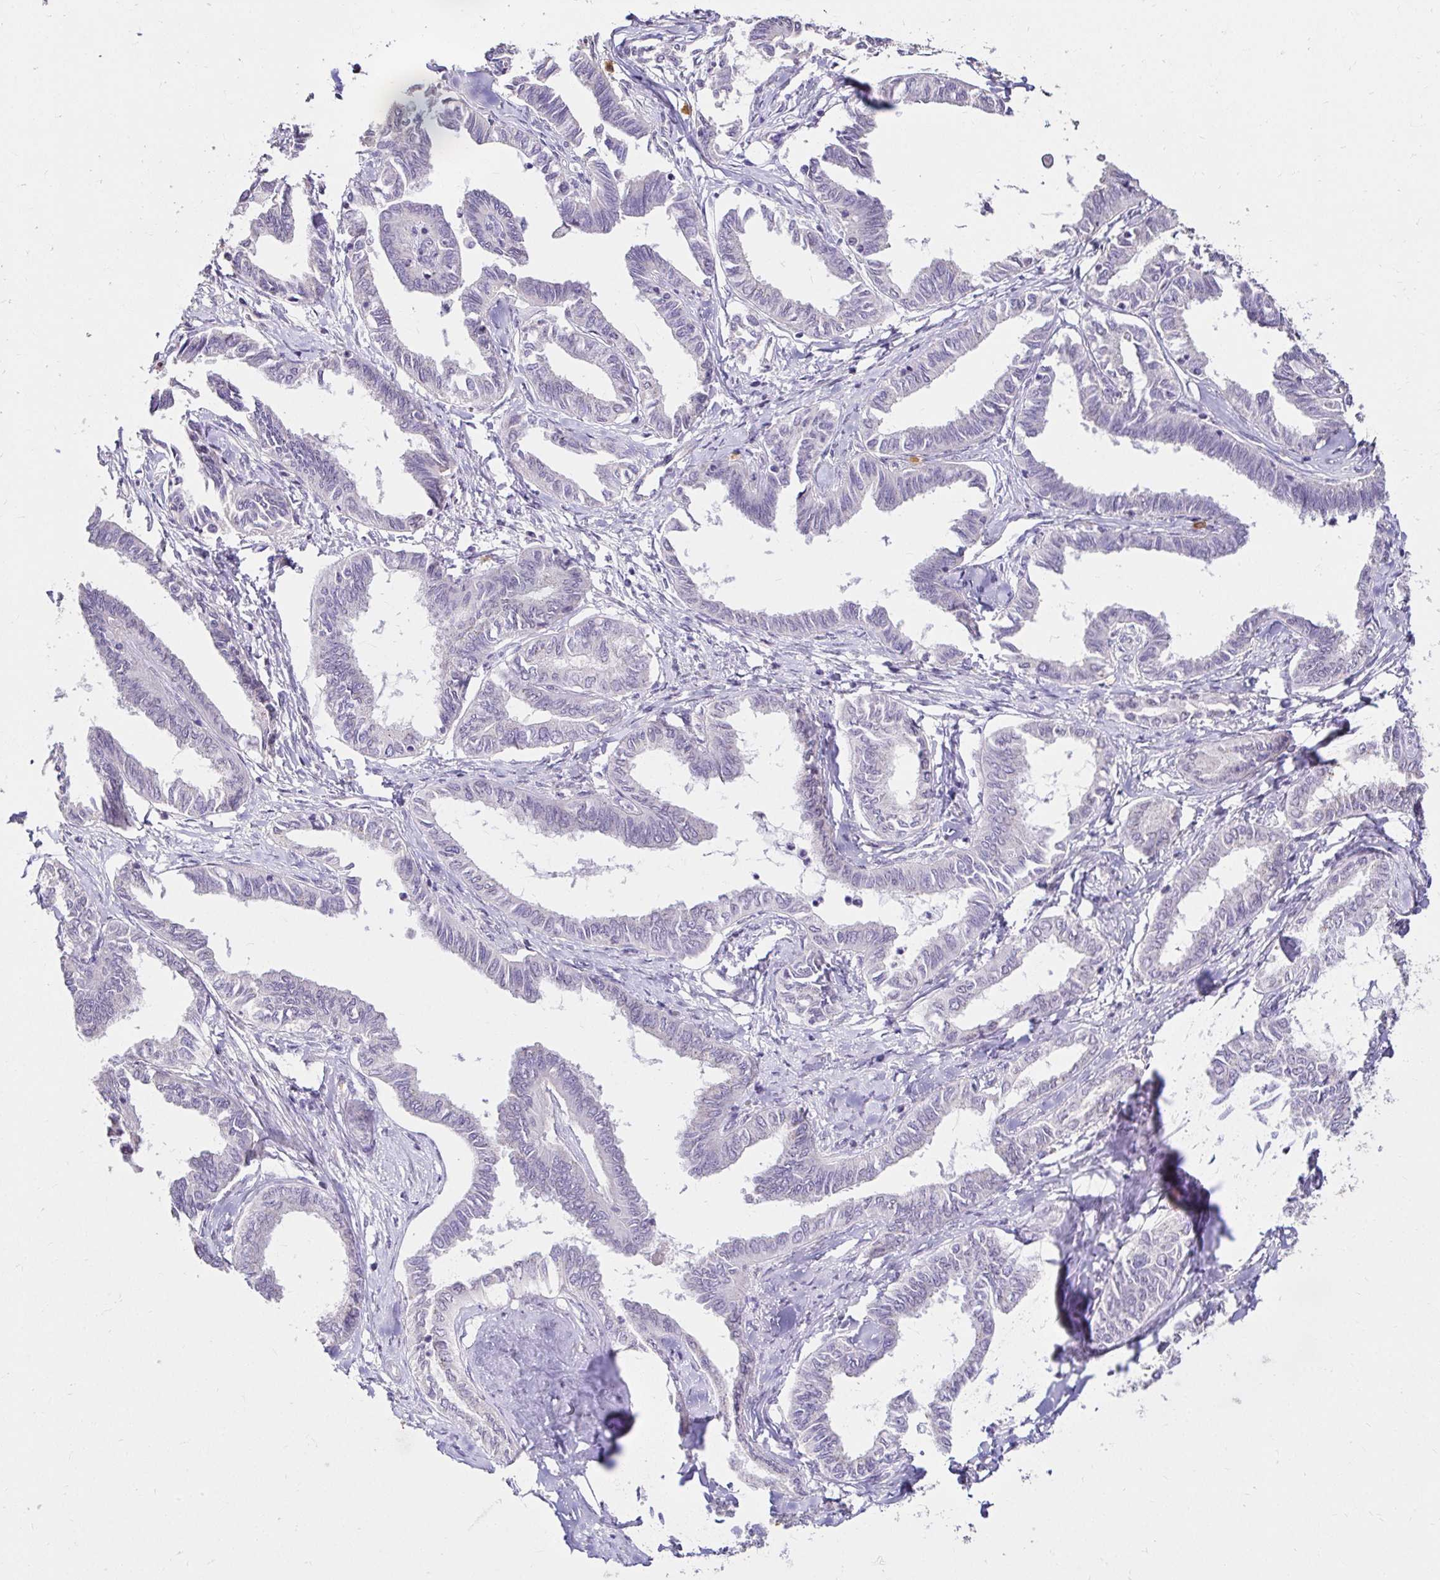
{"staining": {"intensity": "negative", "quantity": "none", "location": "none"}, "tissue": "ovarian cancer", "cell_type": "Tumor cells", "image_type": "cancer", "snomed": [{"axis": "morphology", "description": "Carcinoma, endometroid"}, {"axis": "topography", "description": "Ovary"}], "caption": "Tumor cells show no significant protein expression in ovarian cancer (endometroid carcinoma).", "gene": "KIAA1210", "patient": {"sex": "female", "age": 70}}